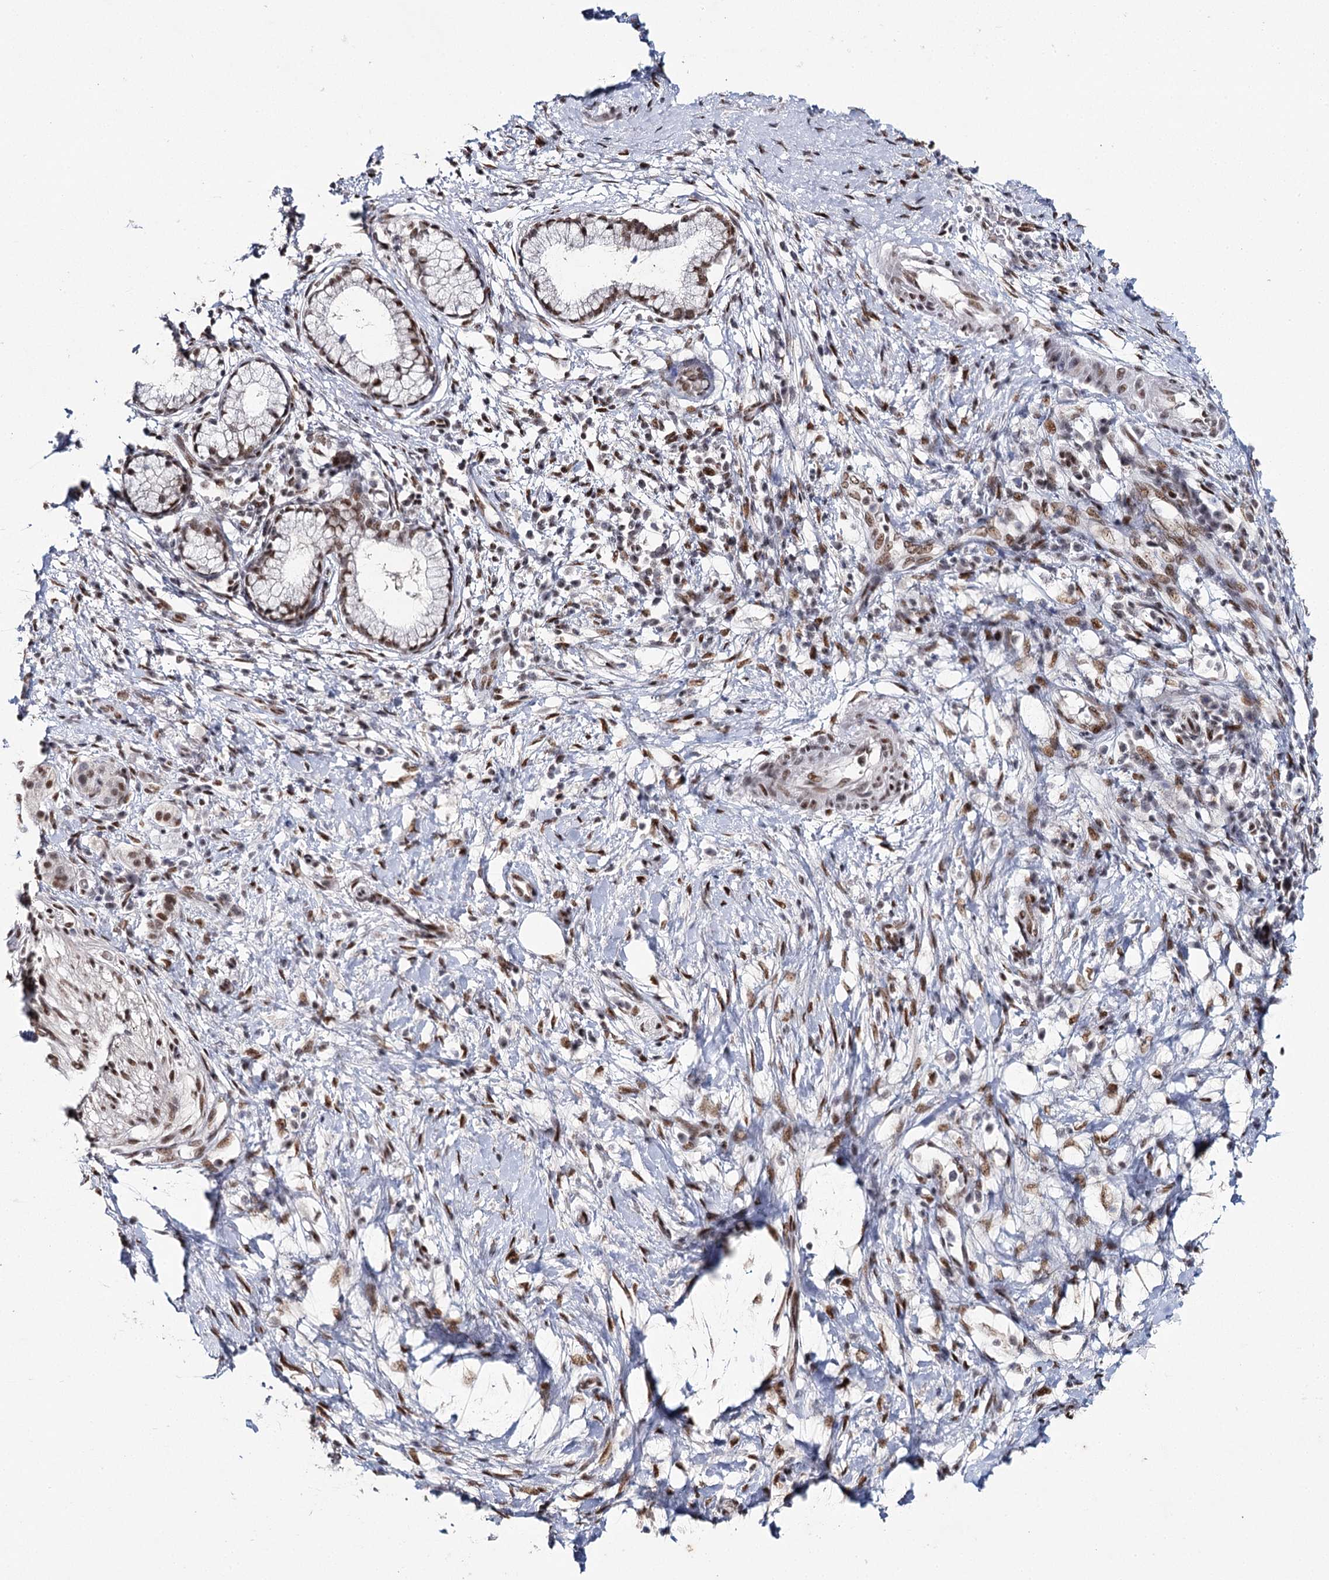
{"staining": {"intensity": "strong", "quantity": ">75%", "location": "nuclear"}, "tissue": "pancreatic cancer", "cell_type": "Tumor cells", "image_type": "cancer", "snomed": [{"axis": "morphology", "description": "Adenocarcinoma, NOS"}, {"axis": "topography", "description": "Pancreas"}], "caption": "High-magnification brightfield microscopy of pancreatic adenocarcinoma stained with DAB (3,3'-diaminobenzidine) (brown) and counterstained with hematoxylin (blue). tumor cells exhibit strong nuclear expression is seen in about>75% of cells.", "gene": "SCAF8", "patient": {"sex": "male", "age": 68}}